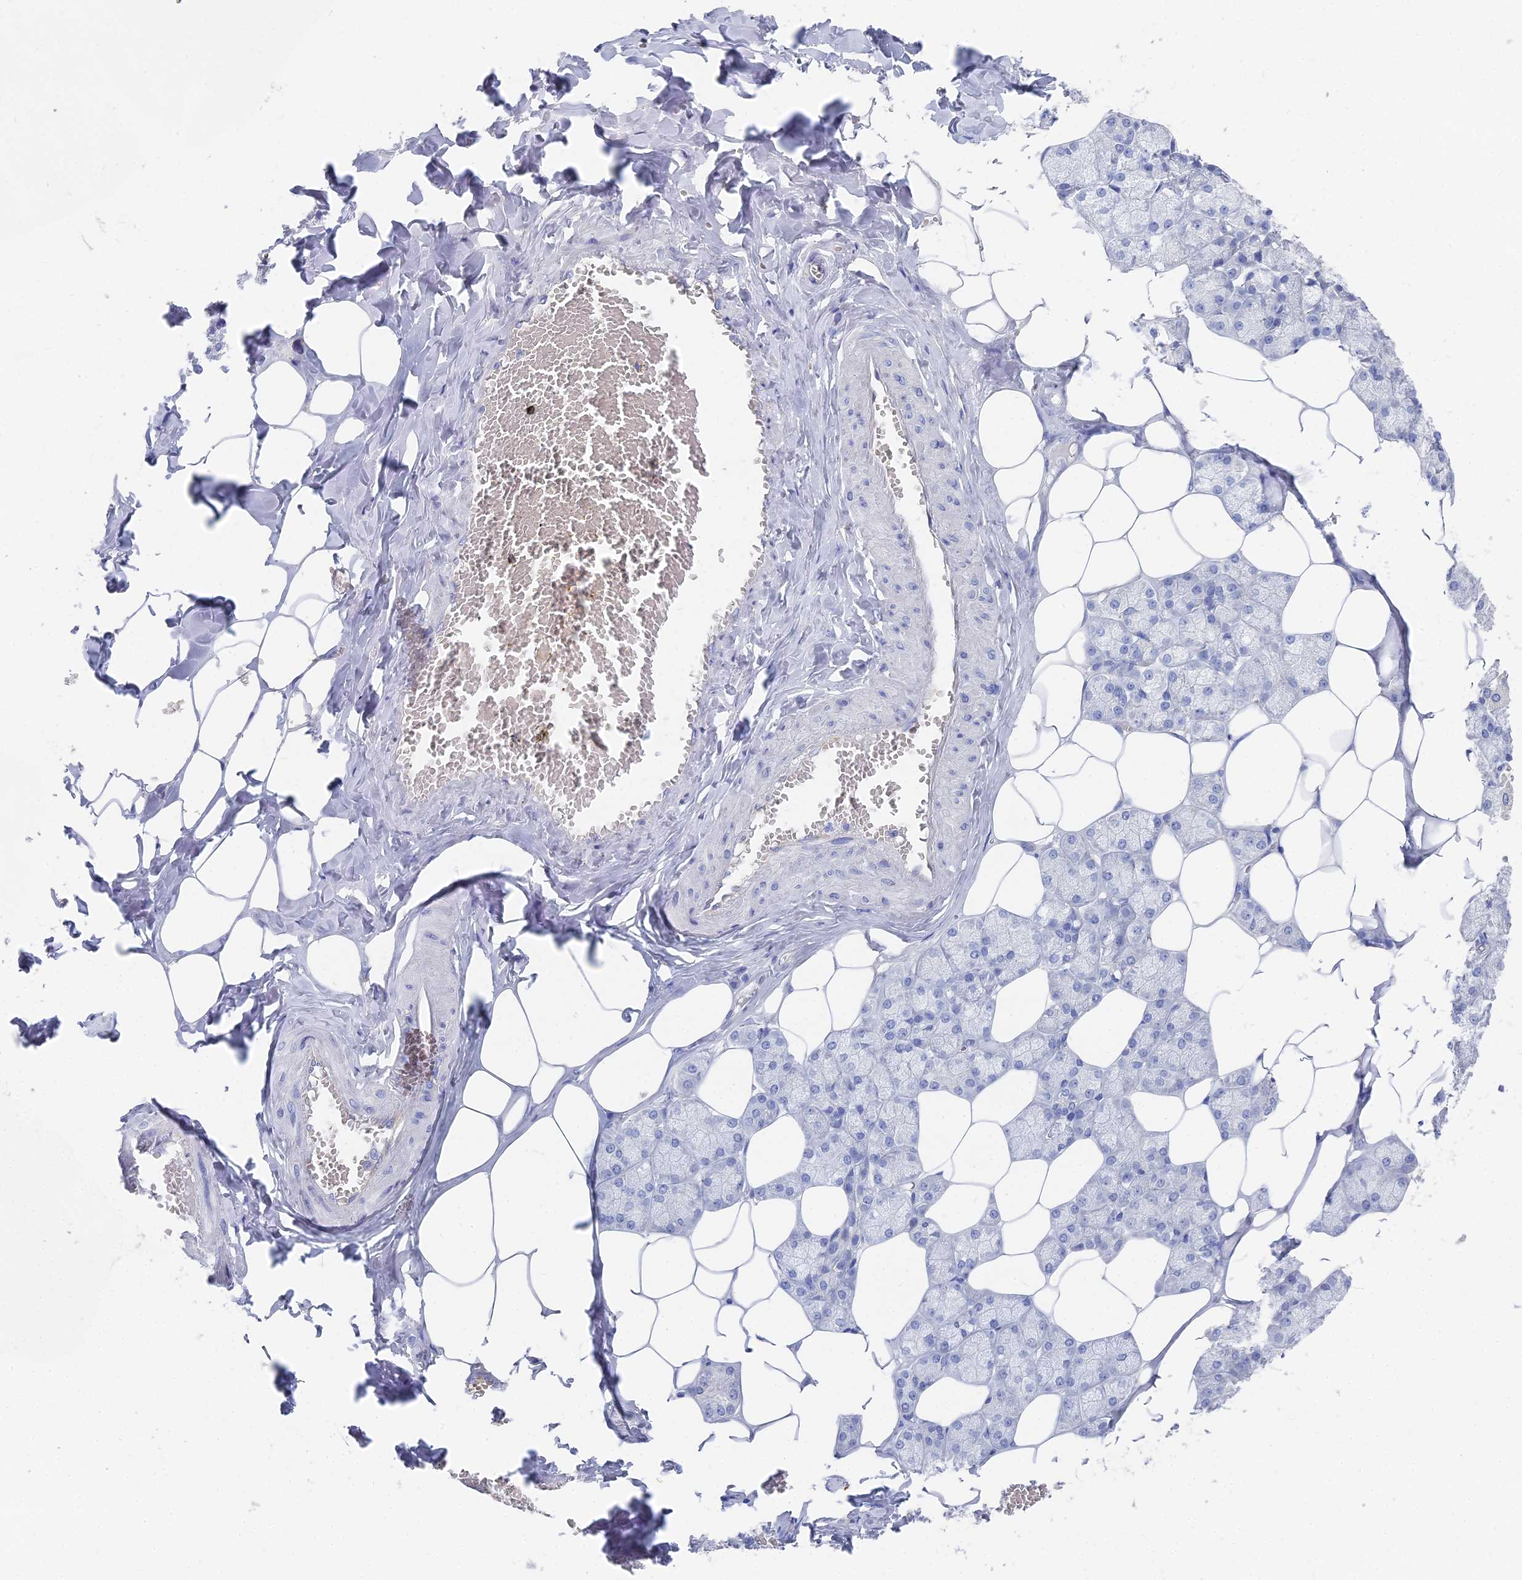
{"staining": {"intensity": "negative", "quantity": "none", "location": "none"}, "tissue": "salivary gland", "cell_type": "Glandular cells", "image_type": "normal", "snomed": [{"axis": "morphology", "description": "Normal tissue, NOS"}, {"axis": "topography", "description": "Salivary gland"}], "caption": "This is a micrograph of immunohistochemistry (IHC) staining of normal salivary gland, which shows no staining in glandular cells. (Stains: DAB (3,3'-diaminobenzidine) immunohistochemistry with hematoxylin counter stain, Microscopy: brightfield microscopy at high magnification).", "gene": "TNNT3", "patient": {"sex": "male", "age": 62}}